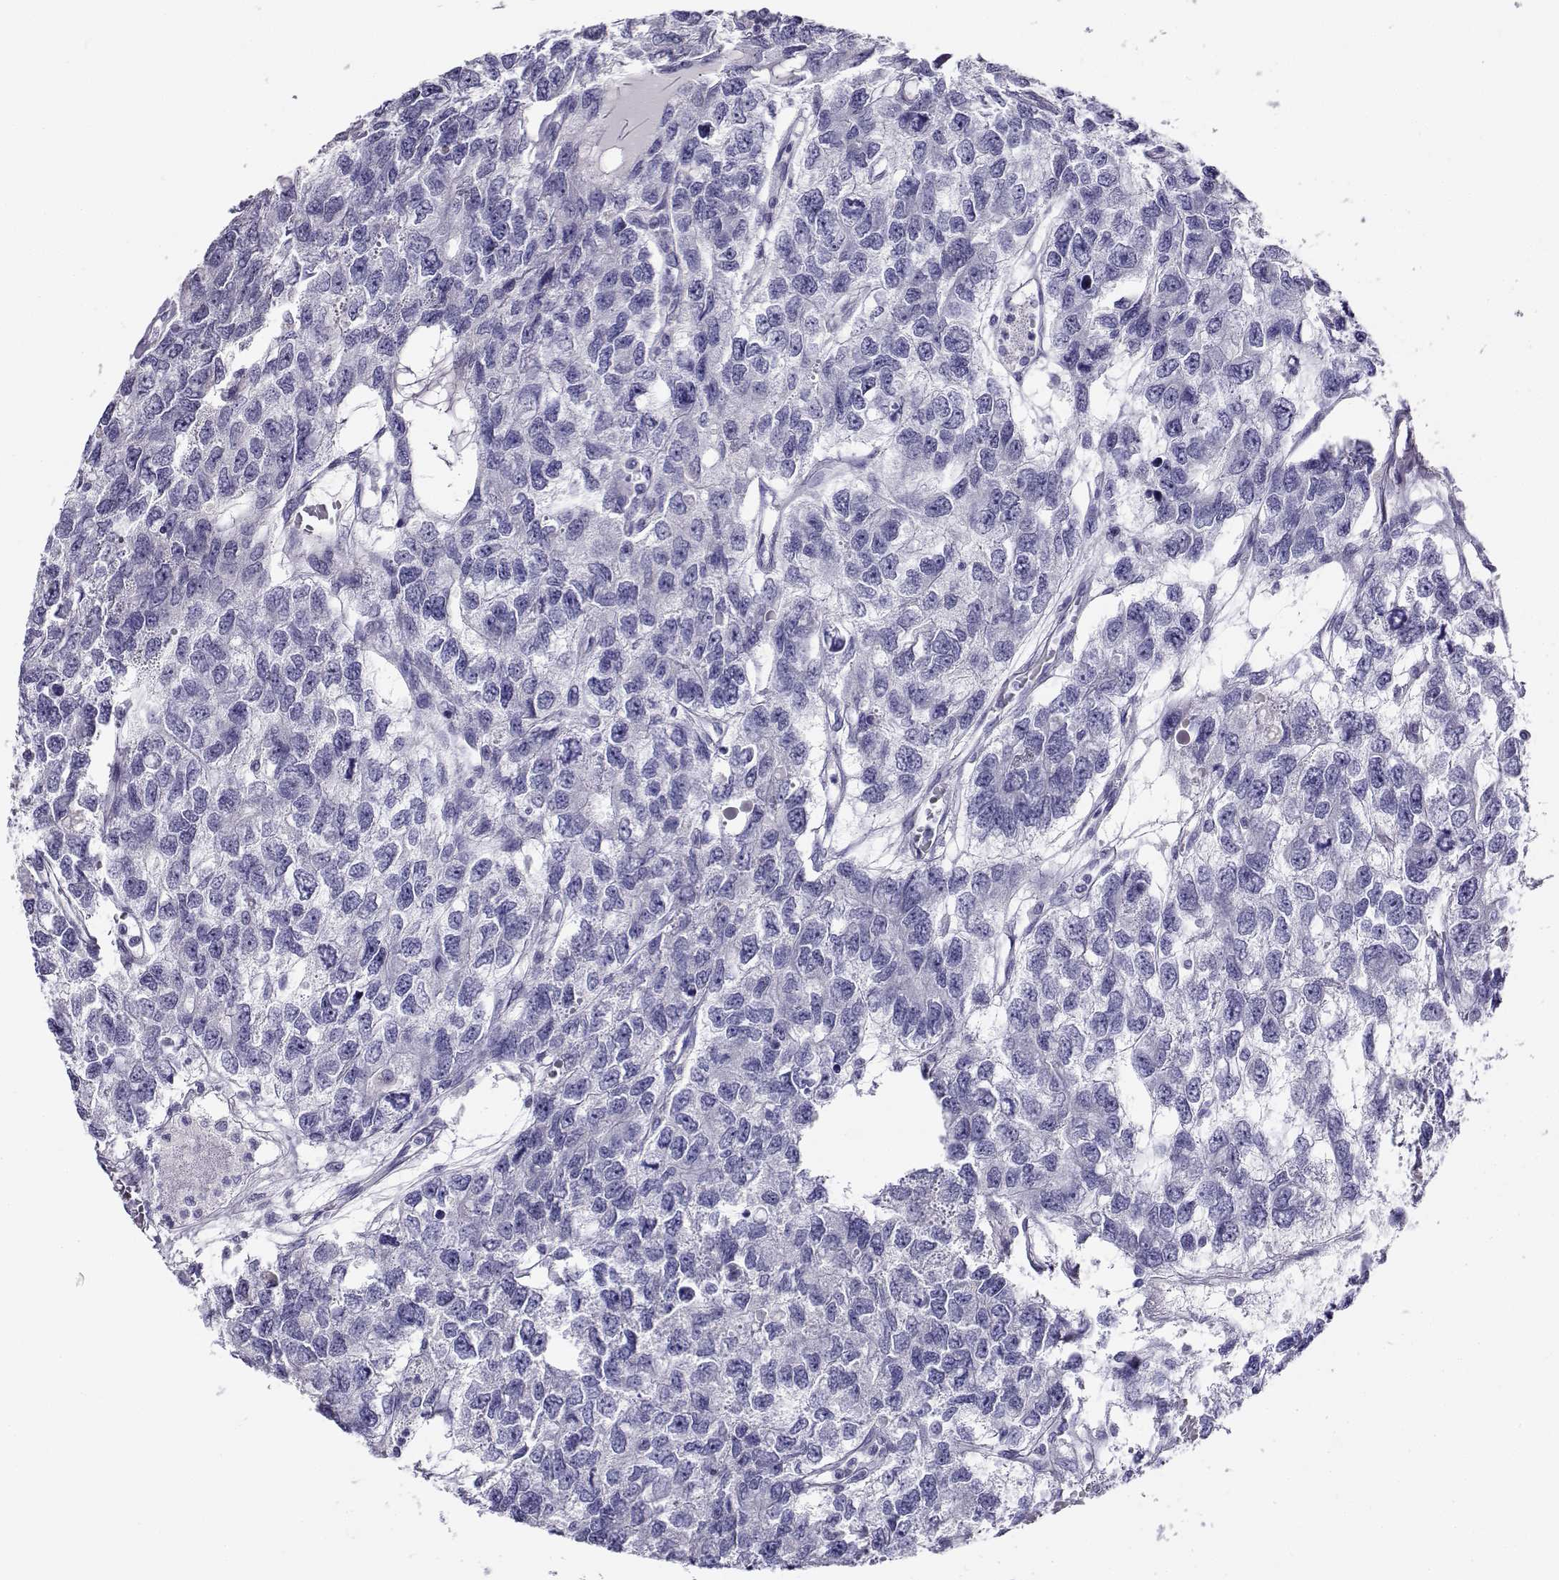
{"staining": {"intensity": "negative", "quantity": "none", "location": "none"}, "tissue": "testis cancer", "cell_type": "Tumor cells", "image_type": "cancer", "snomed": [{"axis": "morphology", "description": "Seminoma, NOS"}, {"axis": "topography", "description": "Testis"}], "caption": "Protein analysis of seminoma (testis) displays no significant expression in tumor cells.", "gene": "CABS1", "patient": {"sex": "male", "age": 52}}